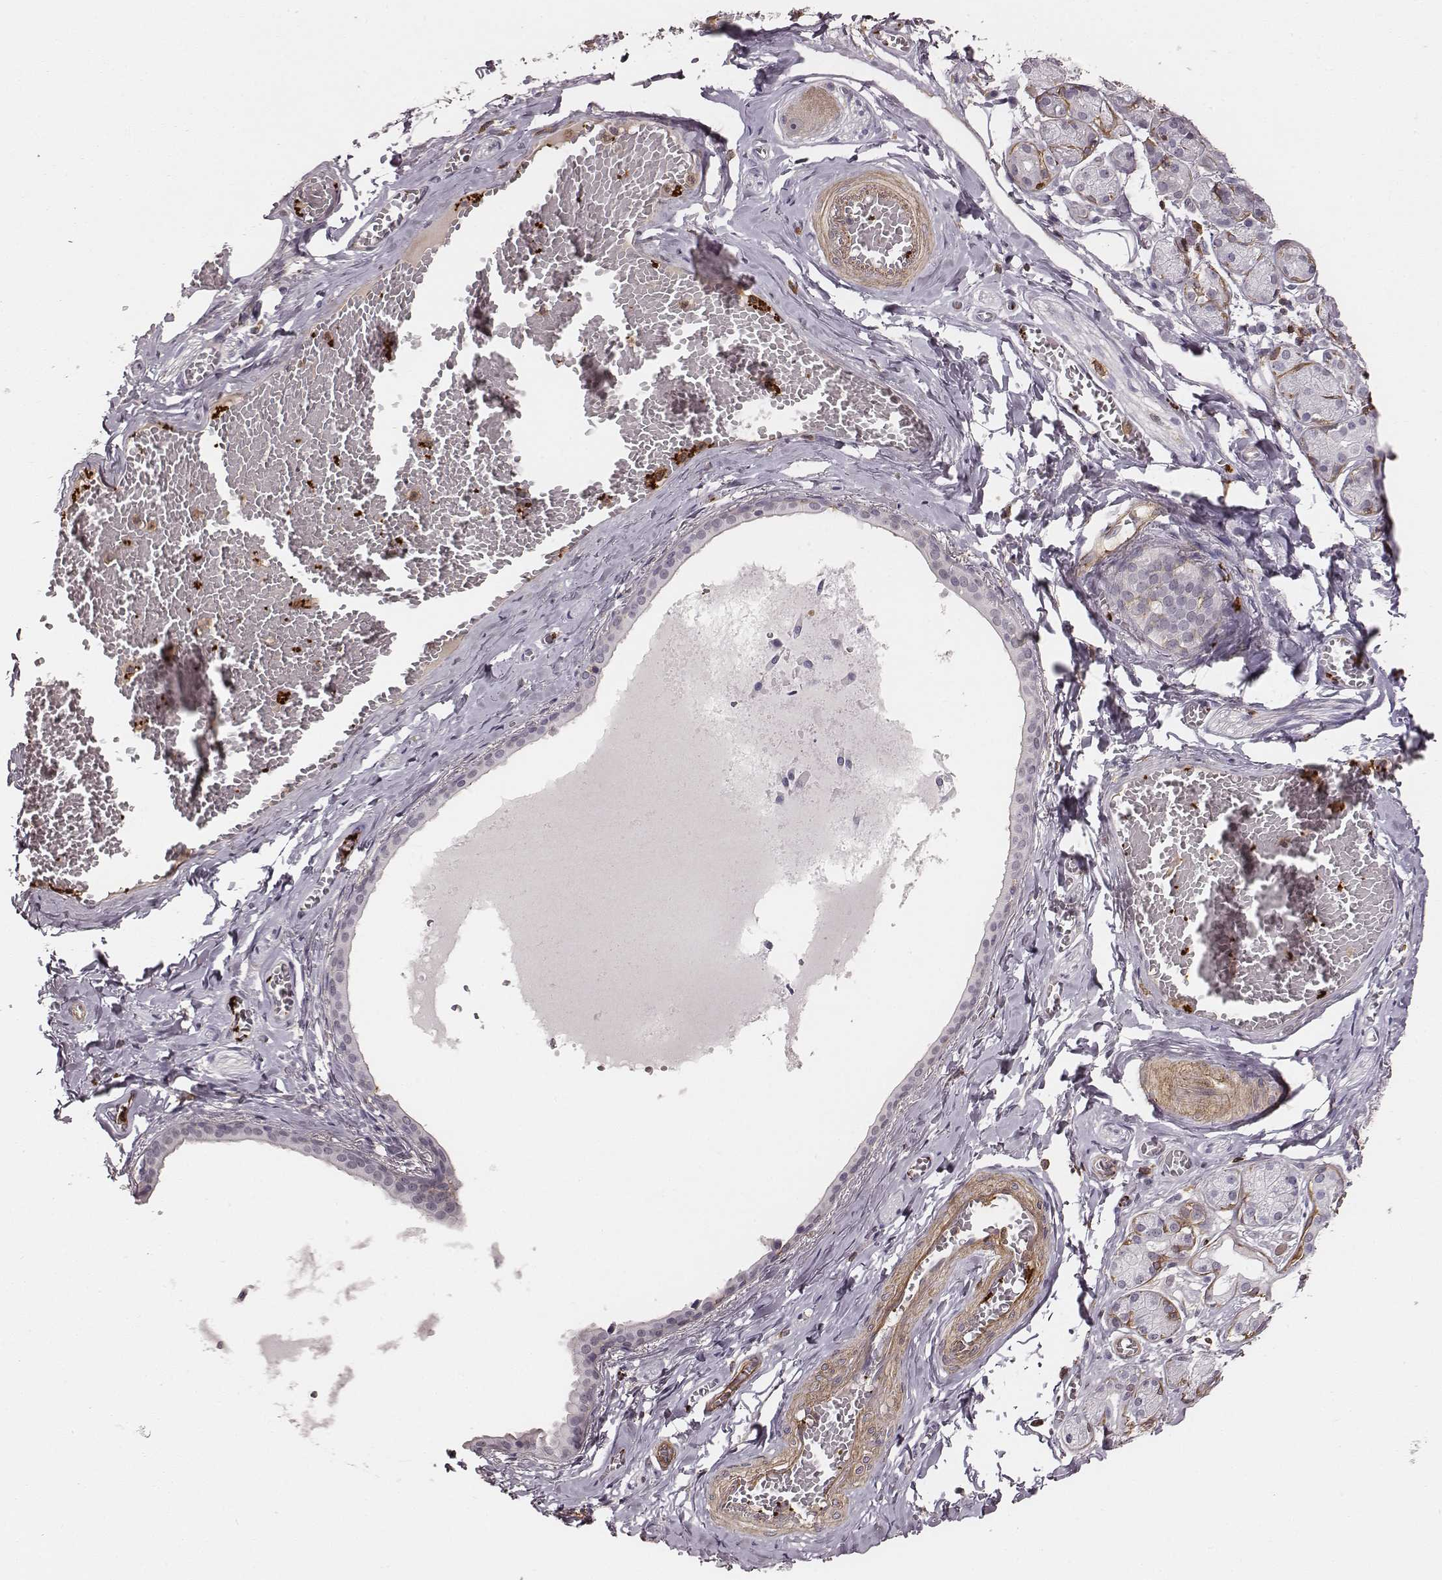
{"staining": {"intensity": "negative", "quantity": "none", "location": "none"}, "tissue": "salivary gland", "cell_type": "Glandular cells", "image_type": "normal", "snomed": [{"axis": "morphology", "description": "Normal tissue, NOS"}, {"axis": "topography", "description": "Salivary gland"}, {"axis": "topography", "description": "Peripheral nerve tissue"}], "caption": "This is a histopathology image of IHC staining of unremarkable salivary gland, which shows no expression in glandular cells. (Stains: DAB immunohistochemistry (IHC) with hematoxylin counter stain, Microscopy: brightfield microscopy at high magnification).", "gene": "ZYX", "patient": {"sex": "male", "age": 71}}